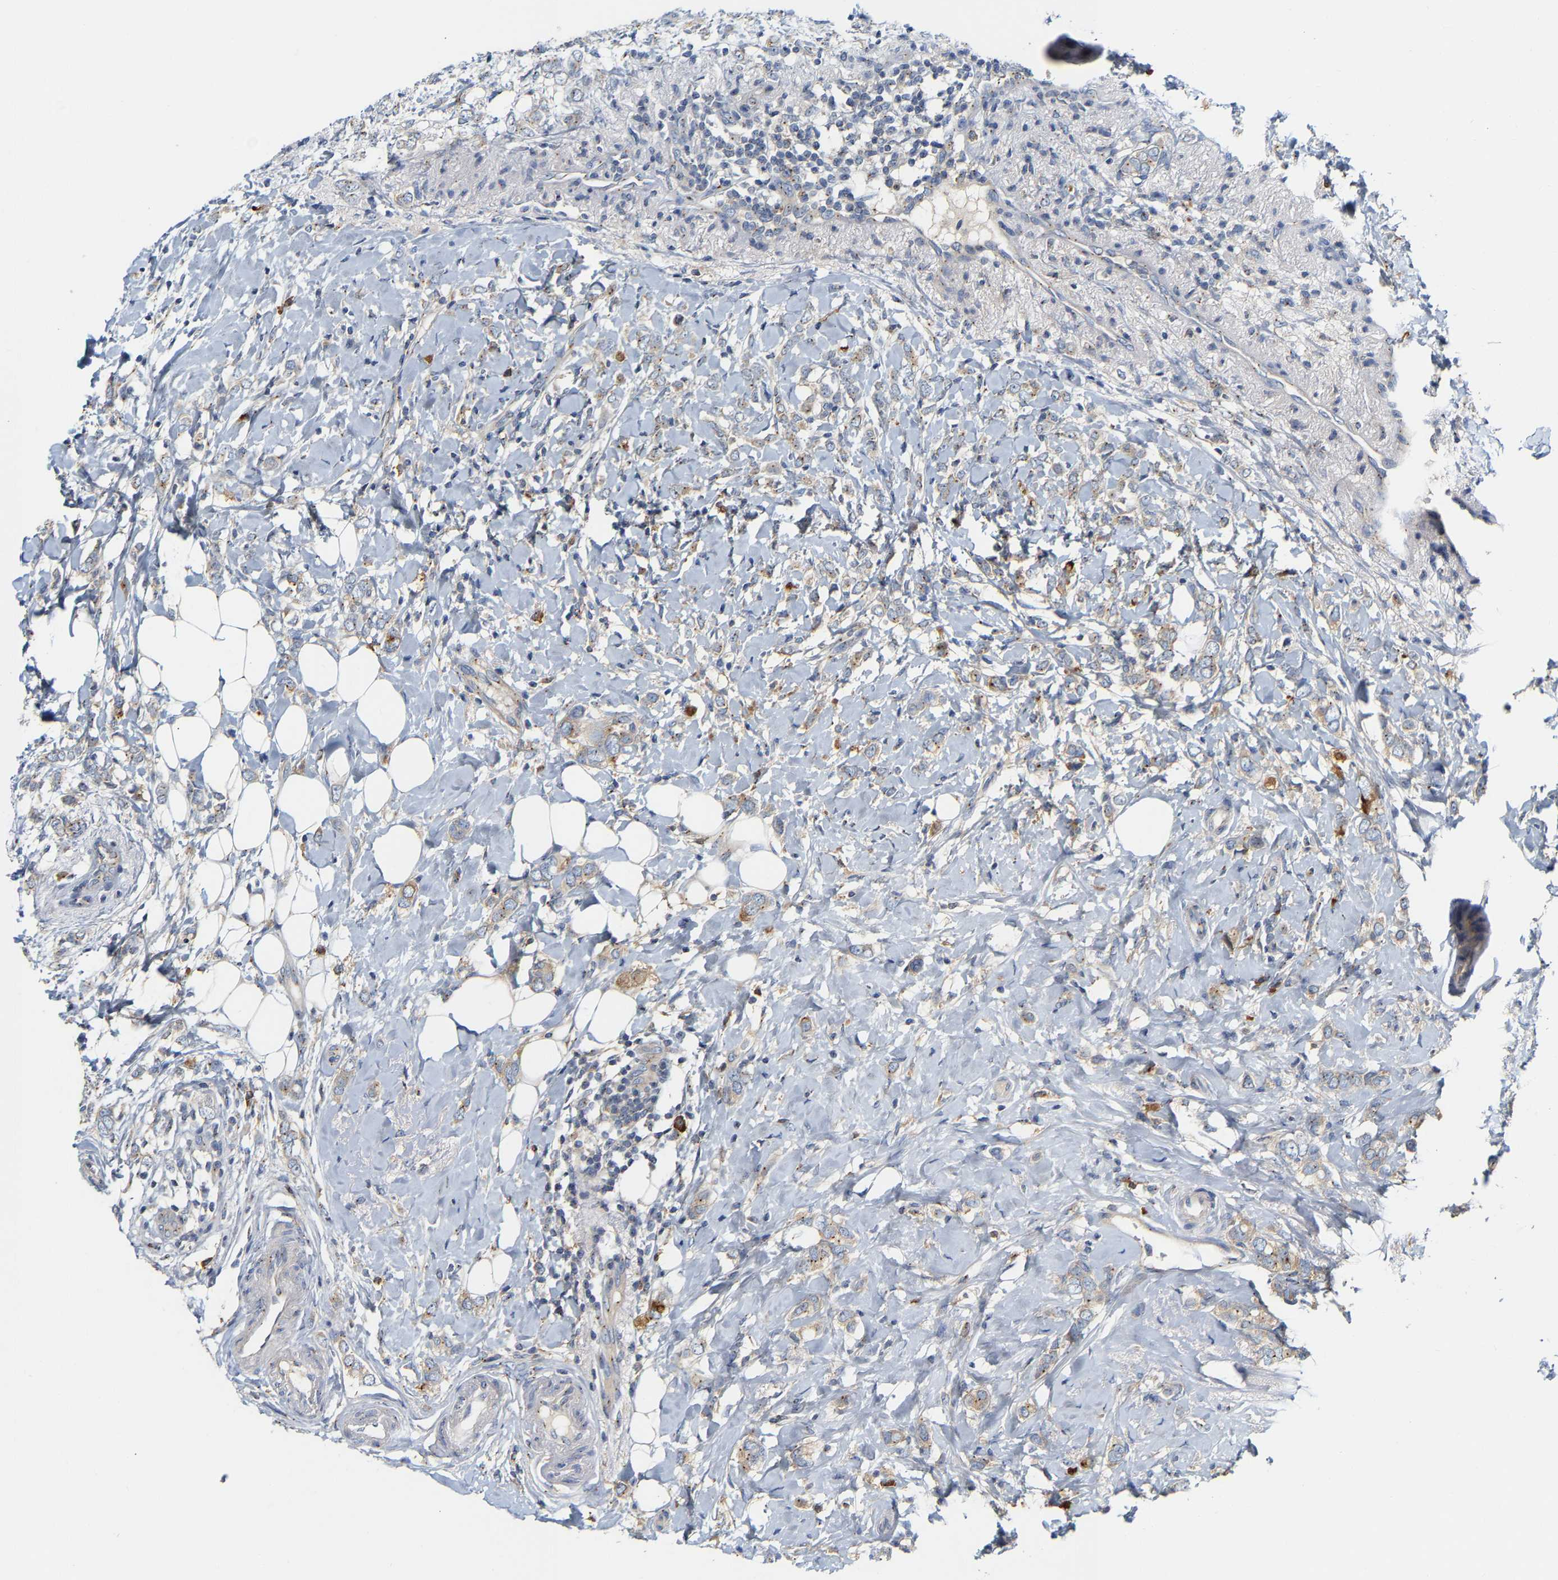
{"staining": {"intensity": "weak", "quantity": "<25%", "location": "cytoplasmic/membranous"}, "tissue": "breast cancer", "cell_type": "Tumor cells", "image_type": "cancer", "snomed": [{"axis": "morphology", "description": "Normal tissue, NOS"}, {"axis": "morphology", "description": "Lobular carcinoma"}, {"axis": "topography", "description": "Breast"}], "caption": "This is an immunohistochemistry (IHC) photomicrograph of breast cancer (lobular carcinoma). There is no expression in tumor cells.", "gene": "PCNT", "patient": {"sex": "female", "age": 47}}